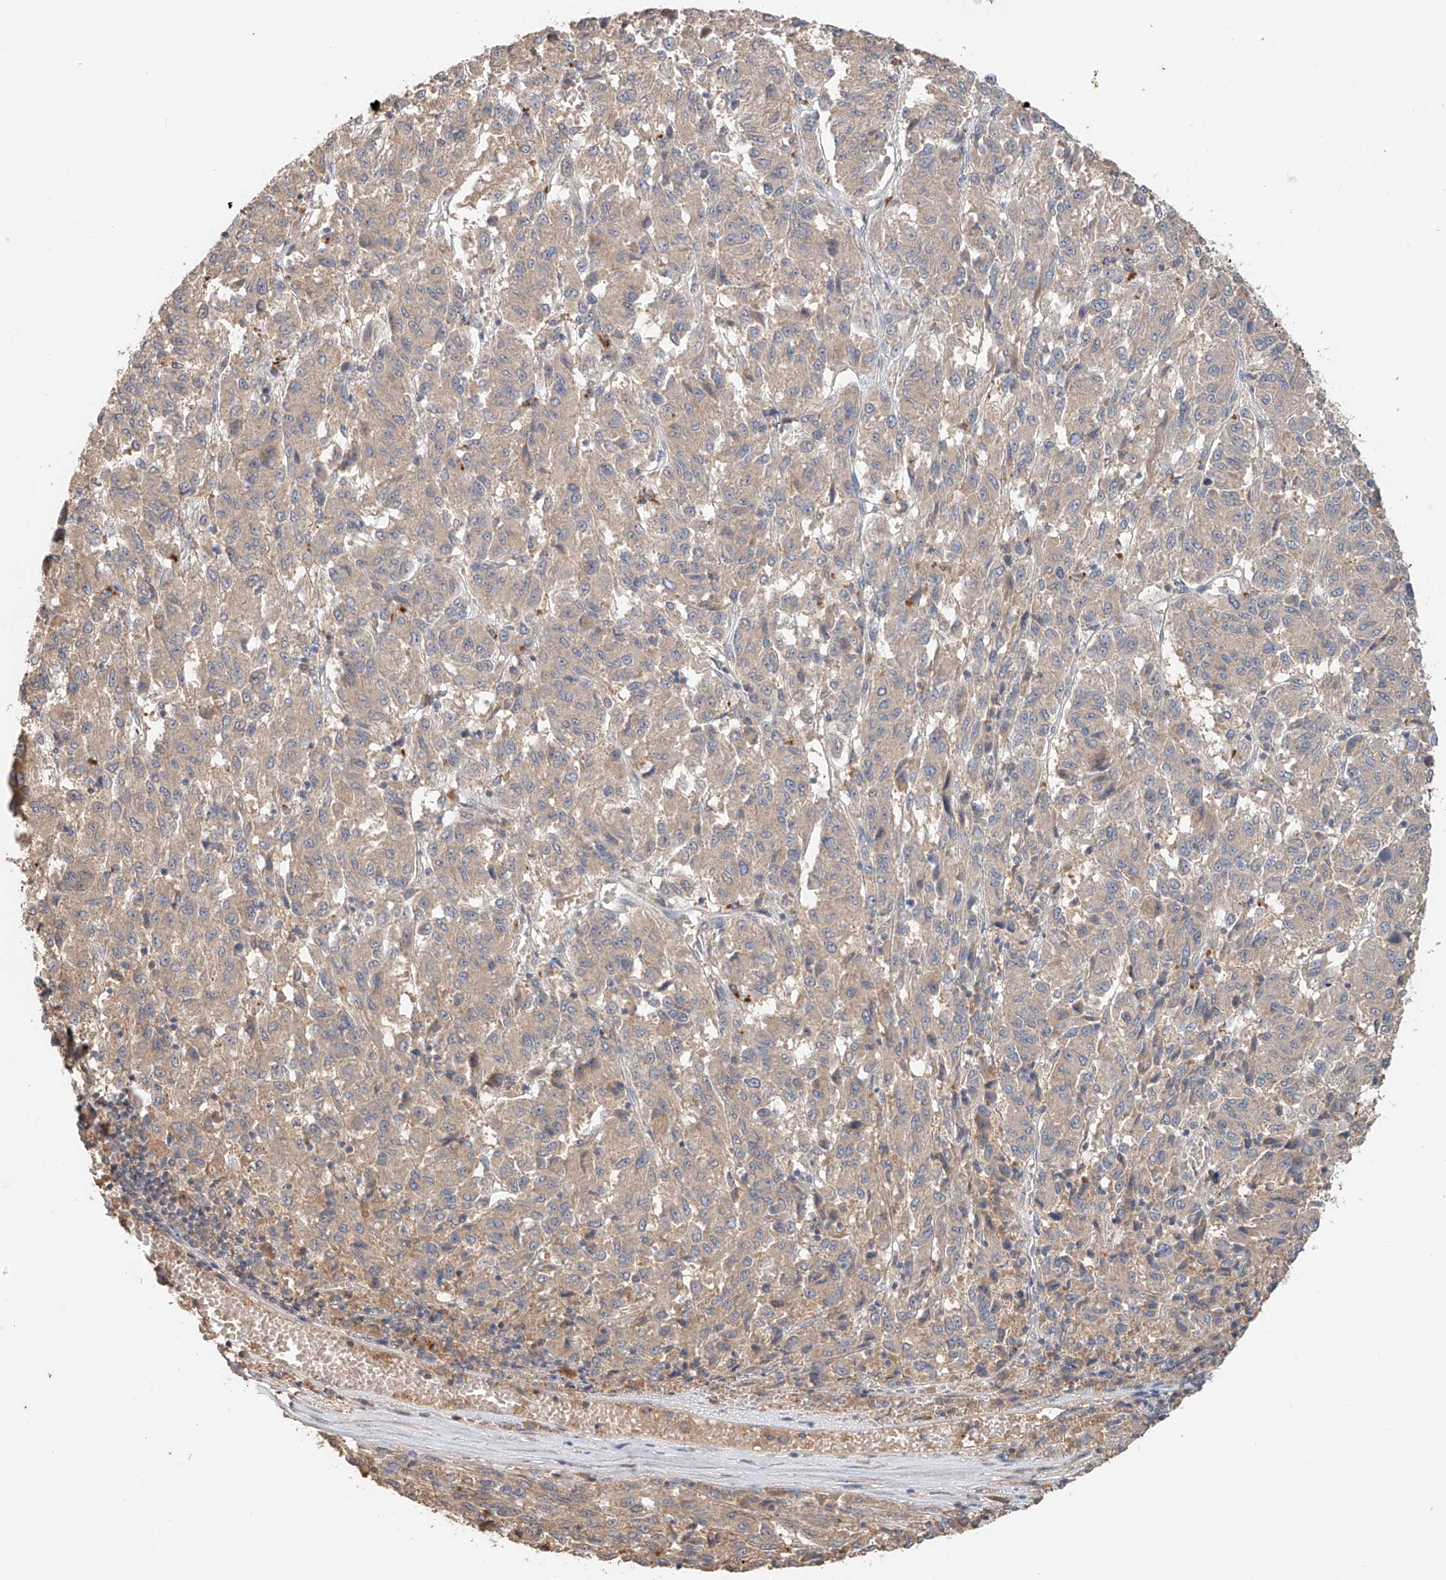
{"staining": {"intensity": "weak", "quantity": ">75%", "location": "cytoplasmic/membranous"}, "tissue": "melanoma", "cell_type": "Tumor cells", "image_type": "cancer", "snomed": [{"axis": "morphology", "description": "Malignant melanoma, Metastatic site"}, {"axis": "topography", "description": "Lung"}], "caption": "Immunohistochemistry staining of malignant melanoma (metastatic site), which shows low levels of weak cytoplasmic/membranous positivity in approximately >75% of tumor cells indicating weak cytoplasmic/membranous protein positivity. The staining was performed using DAB (3,3'-diaminobenzidine) (brown) for protein detection and nuclei were counterstained in hematoxylin (blue).", "gene": "GNB1L", "patient": {"sex": "male", "age": 64}}